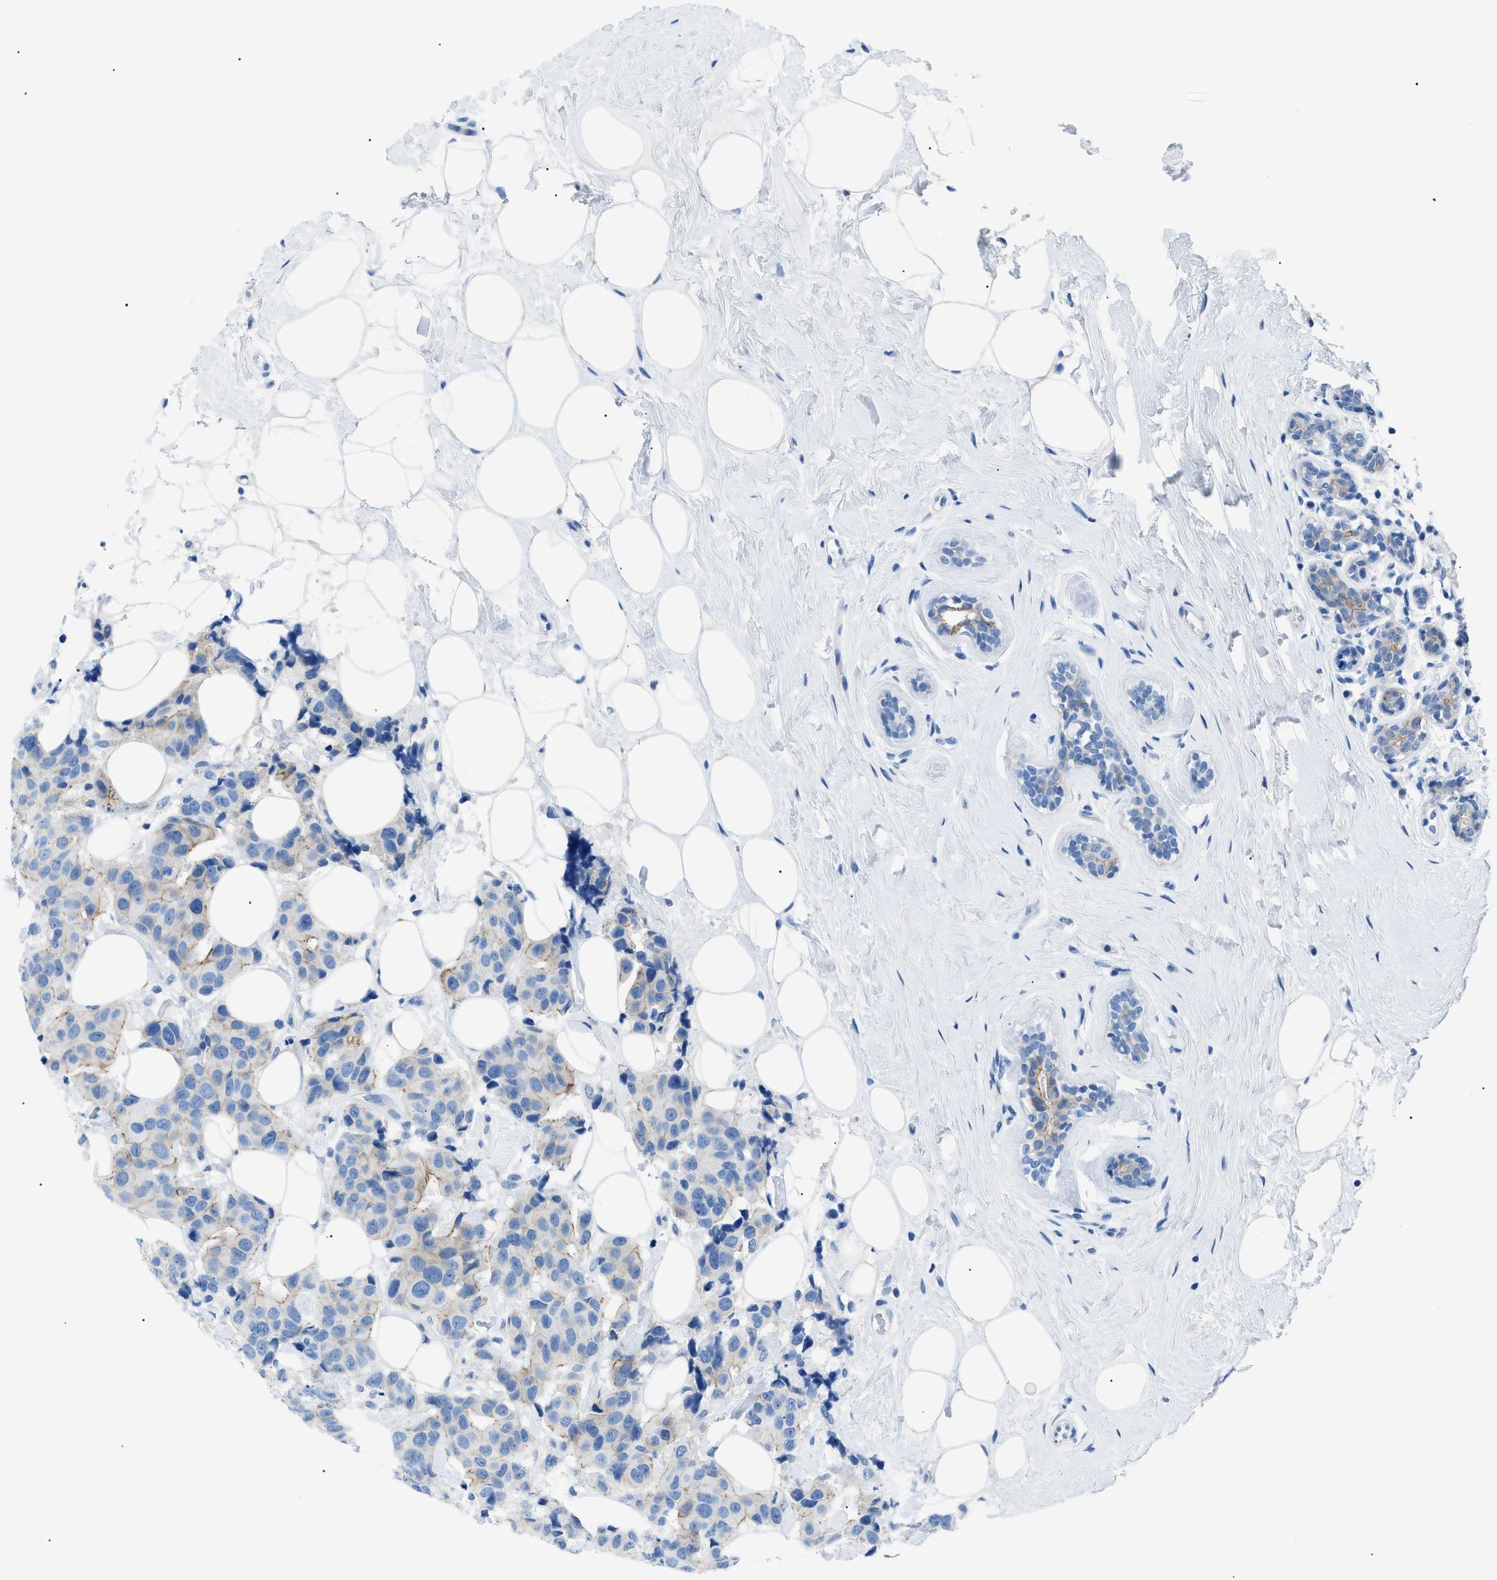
{"staining": {"intensity": "weak", "quantity": "<25%", "location": "cytoplasmic/membranous"}, "tissue": "breast cancer", "cell_type": "Tumor cells", "image_type": "cancer", "snomed": [{"axis": "morphology", "description": "Normal tissue, NOS"}, {"axis": "morphology", "description": "Duct carcinoma"}, {"axis": "topography", "description": "Breast"}], "caption": "Protein analysis of breast cancer (invasive ductal carcinoma) exhibits no significant positivity in tumor cells.", "gene": "ZDHHC24", "patient": {"sex": "female", "age": 39}}